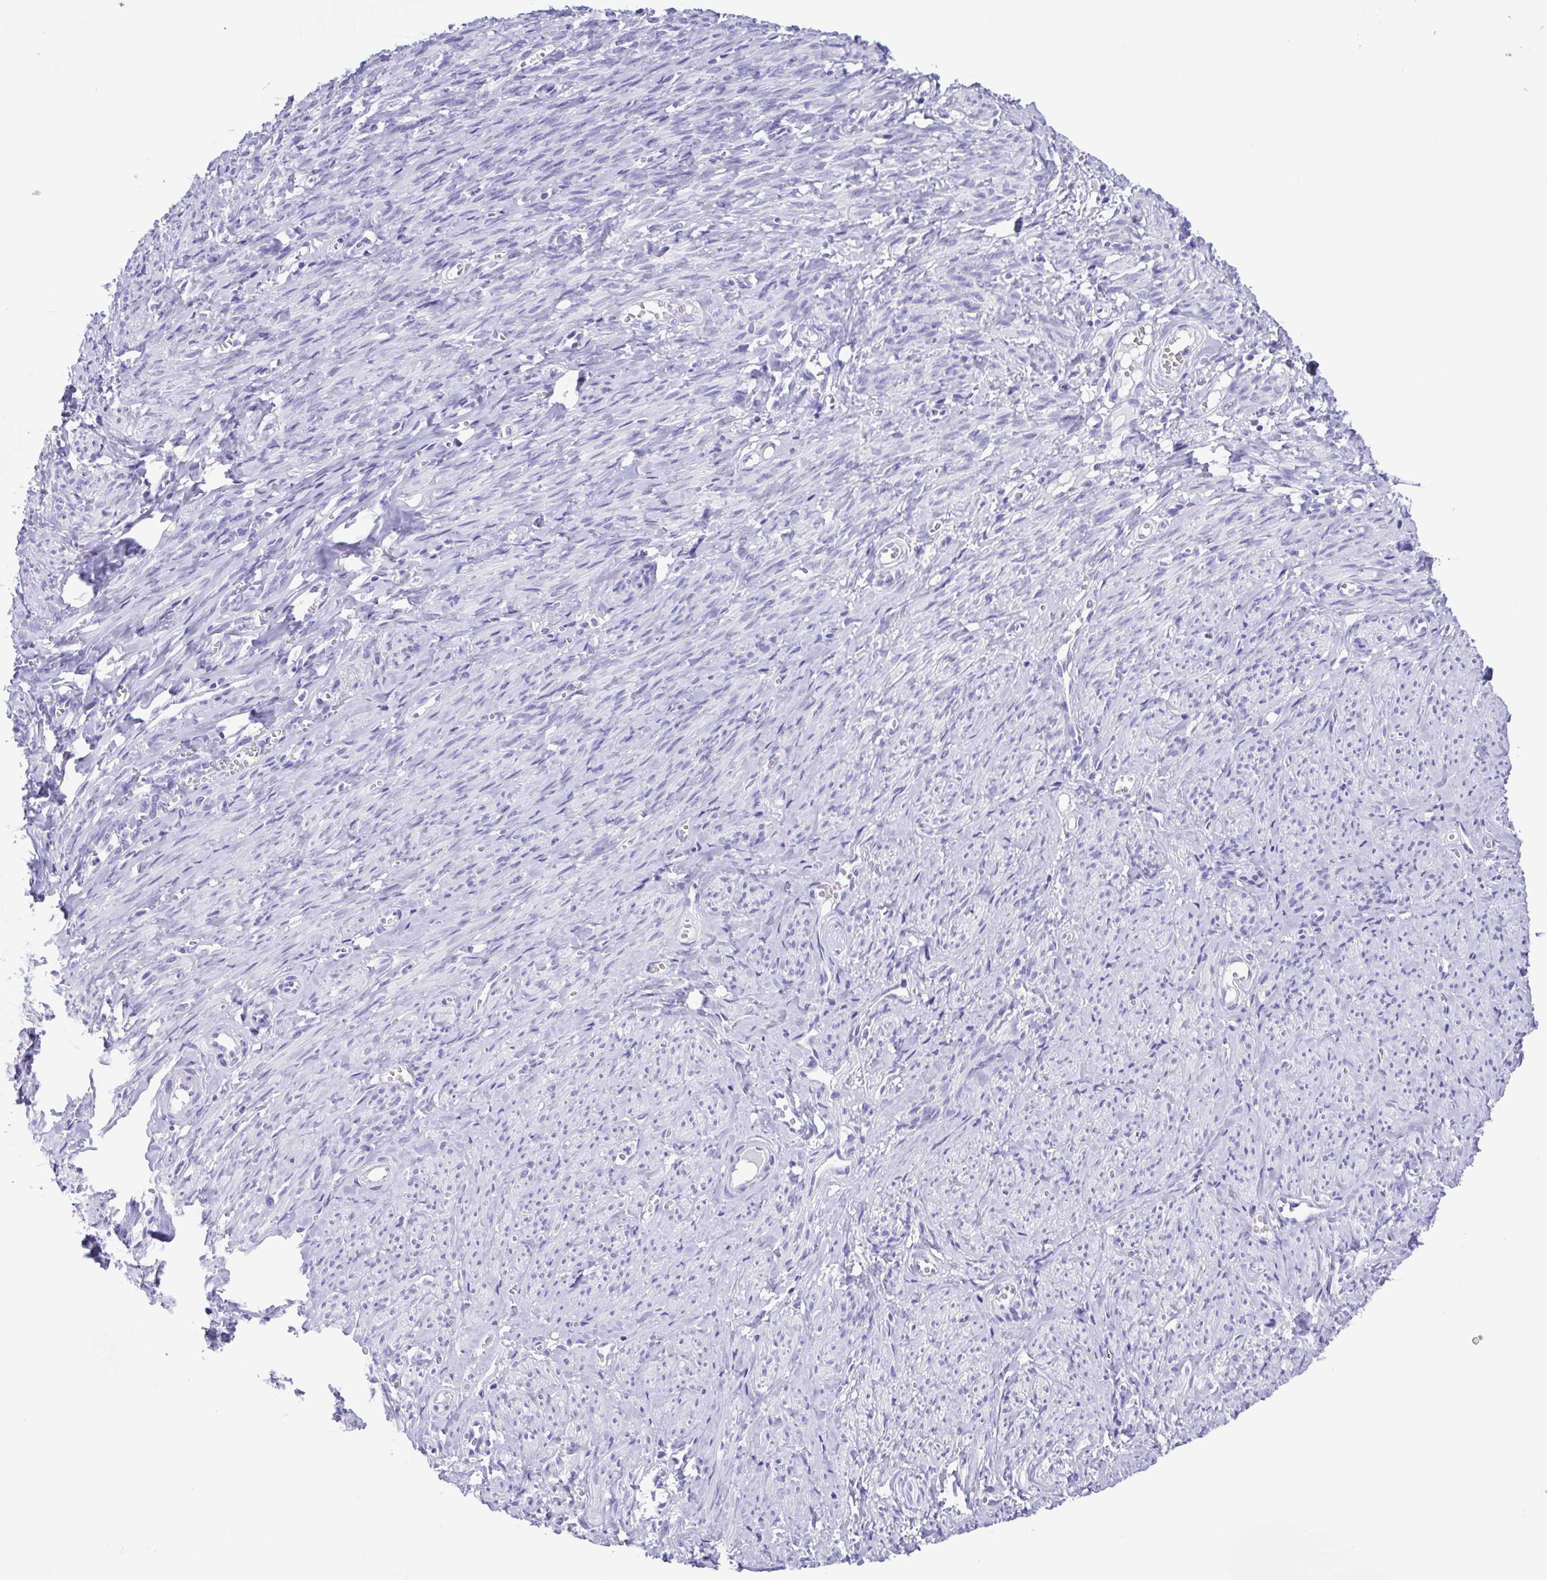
{"staining": {"intensity": "negative", "quantity": "none", "location": "none"}, "tissue": "smooth muscle", "cell_type": "Smooth muscle cells", "image_type": "normal", "snomed": [{"axis": "morphology", "description": "Normal tissue, NOS"}, {"axis": "topography", "description": "Smooth muscle"}], "caption": "Immunohistochemistry histopathology image of unremarkable human smooth muscle stained for a protein (brown), which displays no expression in smooth muscle cells.", "gene": "CD72", "patient": {"sex": "female", "age": 65}}